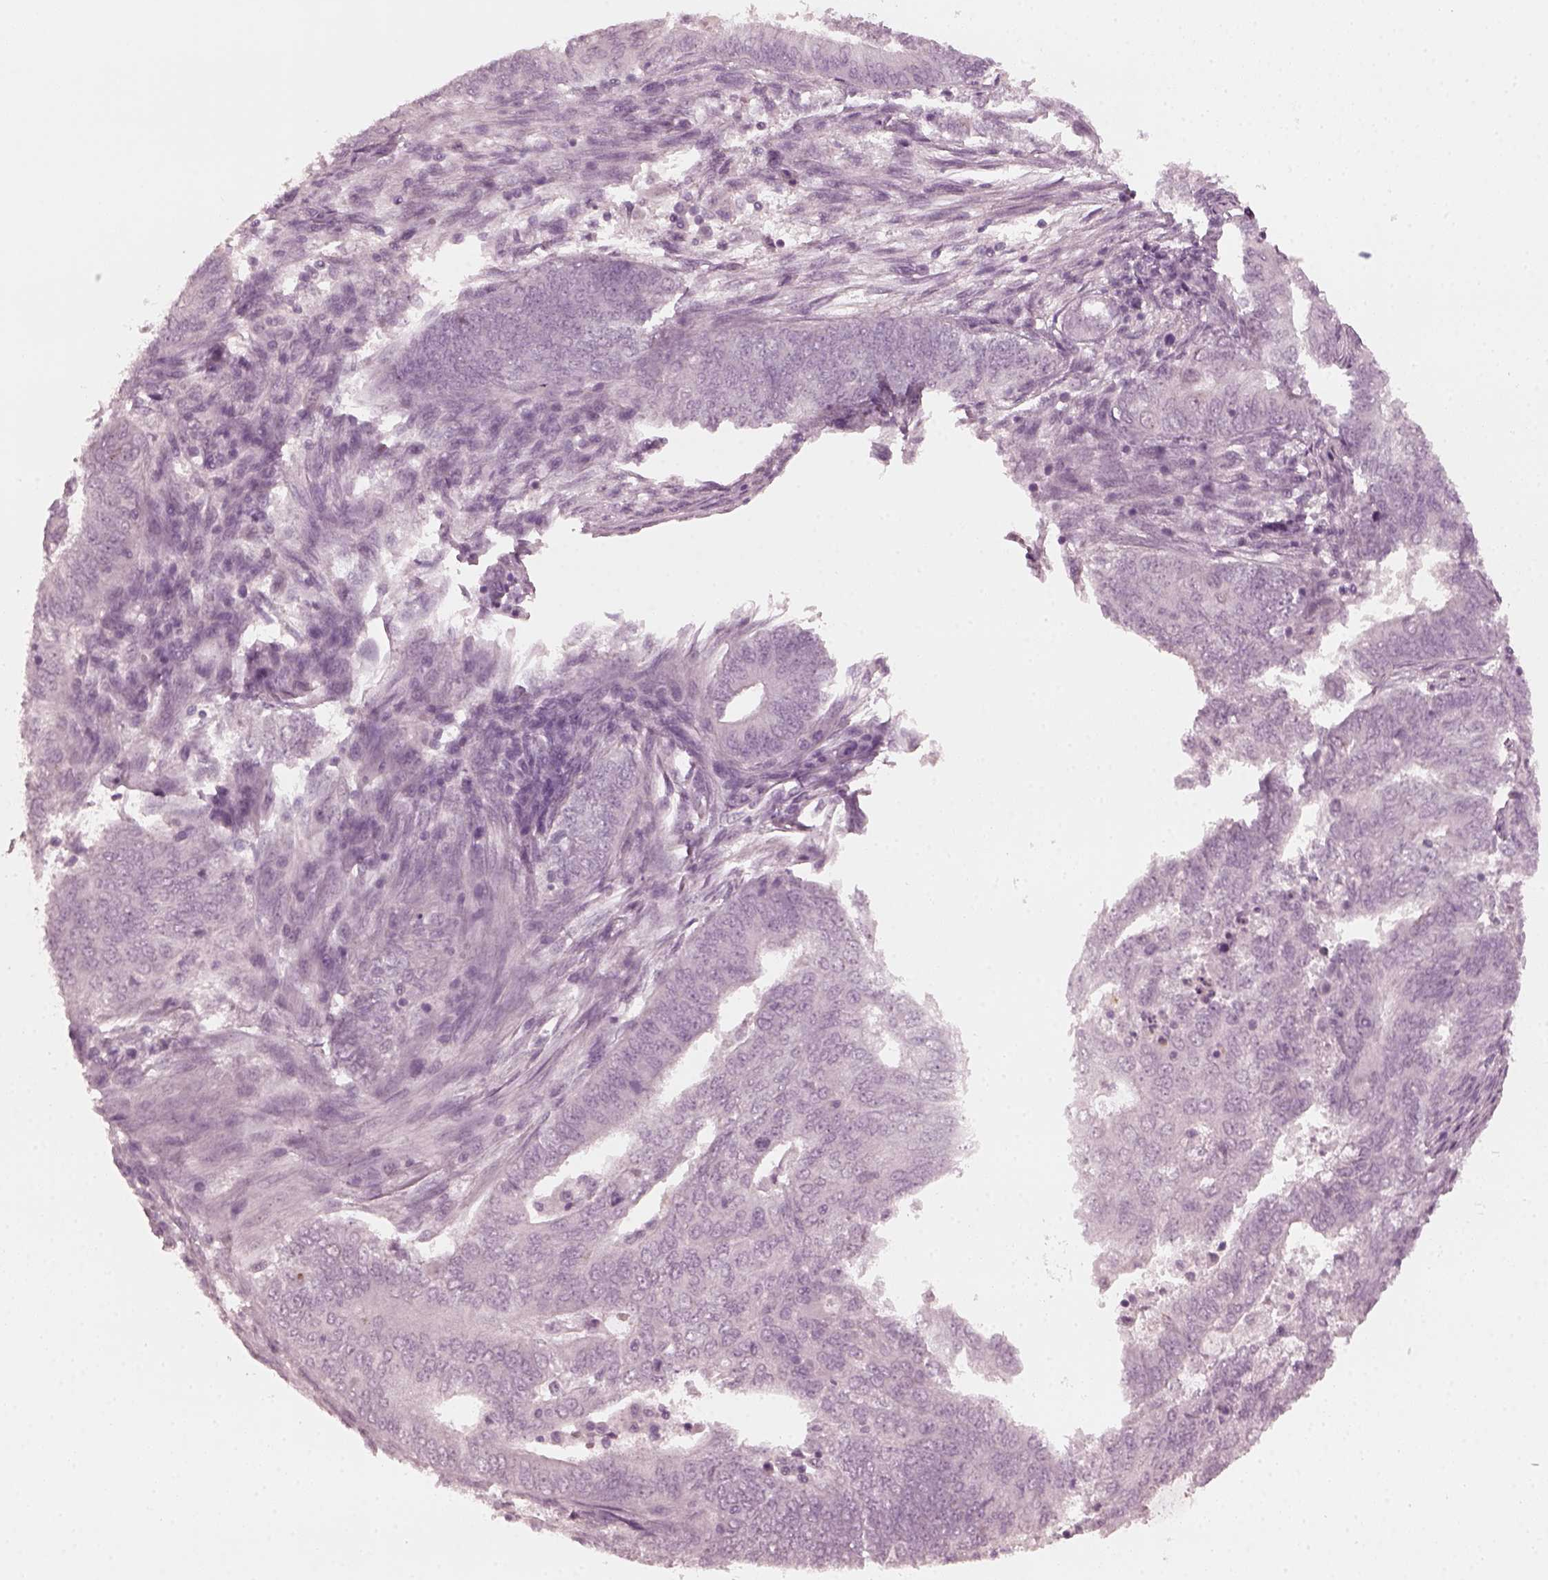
{"staining": {"intensity": "negative", "quantity": "none", "location": "none"}, "tissue": "endometrial cancer", "cell_type": "Tumor cells", "image_type": "cancer", "snomed": [{"axis": "morphology", "description": "Adenocarcinoma, NOS"}, {"axis": "topography", "description": "Endometrium"}], "caption": "Tumor cells show no significant staining in adenocarcinoma (endometrial).", "gene": "CCDC170", "patient": {"sex": "female", "age": 62}}